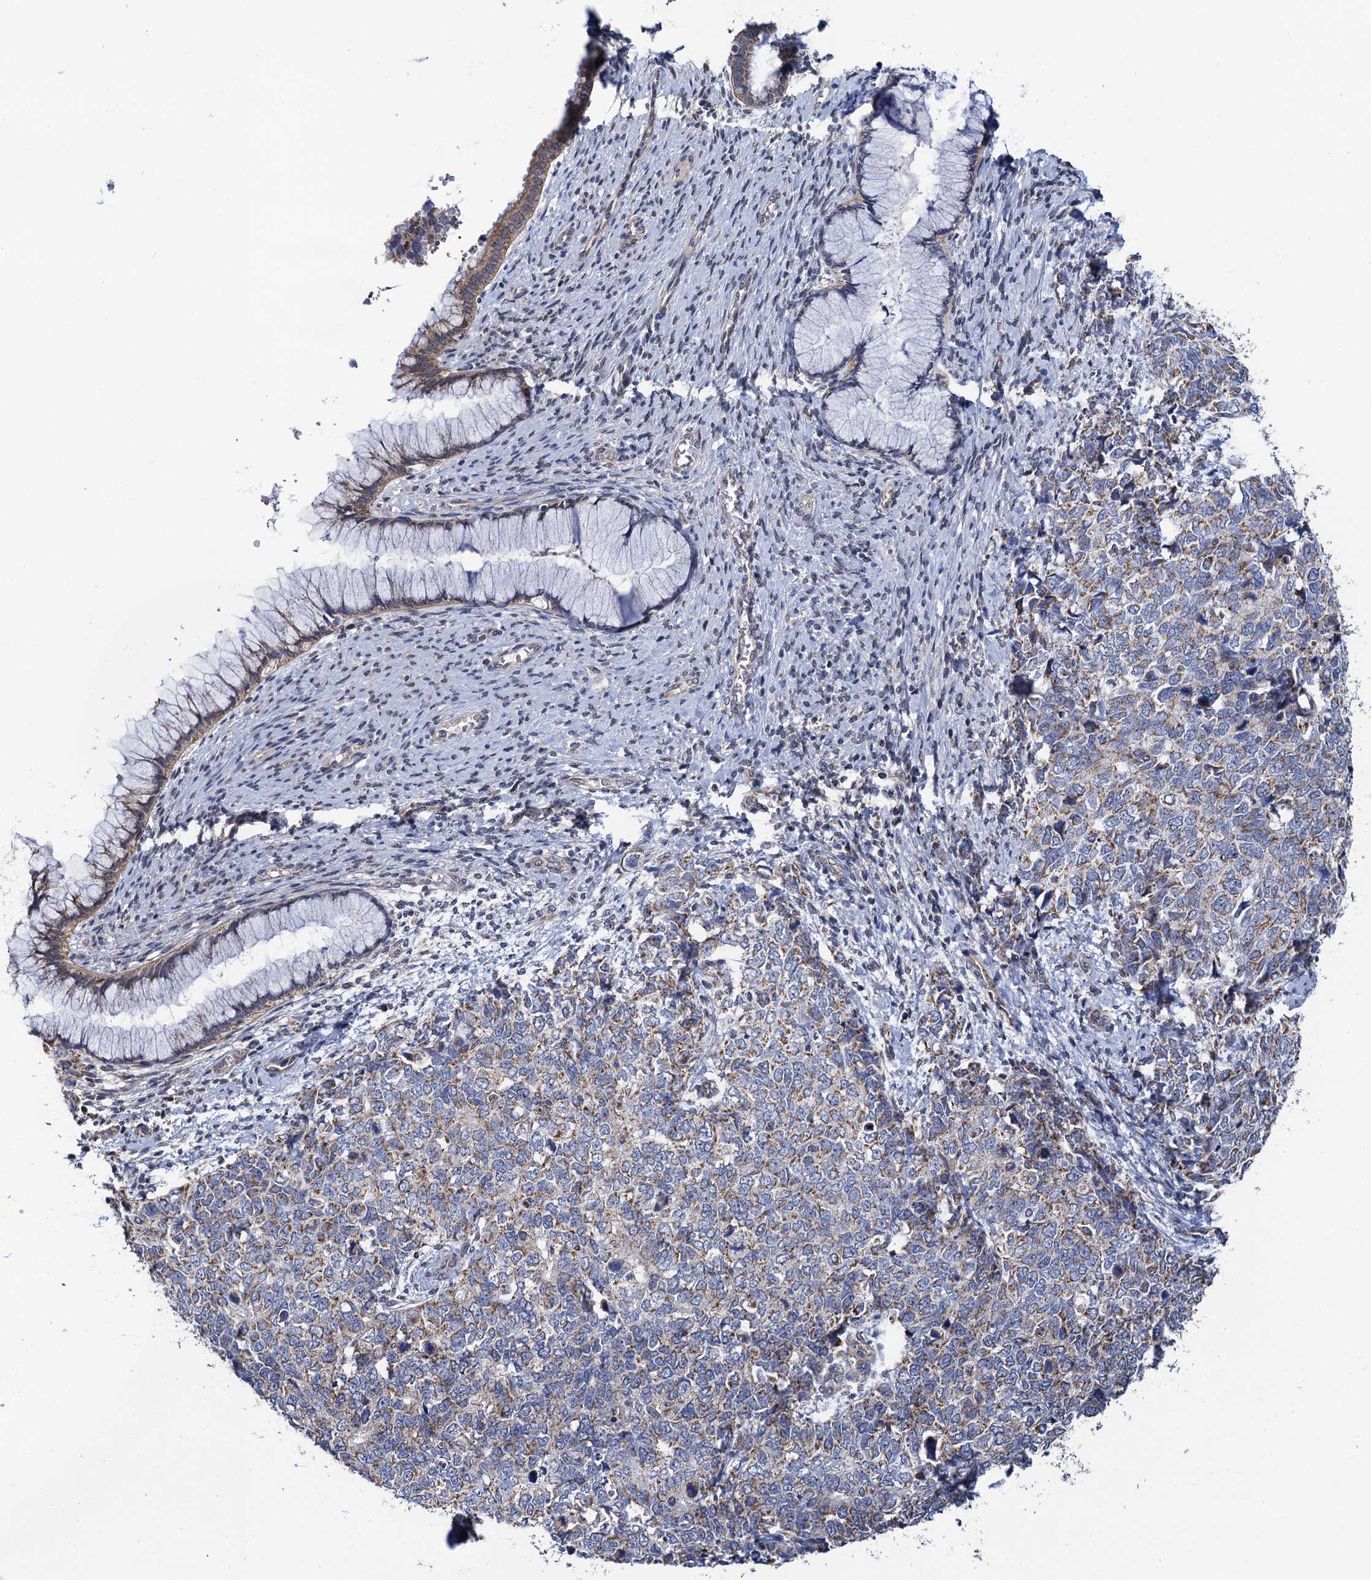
{"staining": {"intensity": "weak", "quantity": ">75%", "location": "cytoplasmic/membranous"}, "tissue": "cervical cancer", "cell_type": "Tumor cells", "image_type": "cancer", "snomed": [{"axis": "morphology", "description": "Squamous cell carcinoma, NOS"}, {"axis": "topography", "description": "Cervix"}], "caption": "Immunohistochemistry image of neoplastic tissue: cervical squamous cell carcinoma stained using immunohistochemistry (IHC) reveals low levels of weak protein expression localized specifically in the cytoplasmic/membranous of tumor cells, appearing as a cytoplasmic/membranous brown color.", "gene": "PTCD3", "patient": {"sex": "female", "age": 63}}